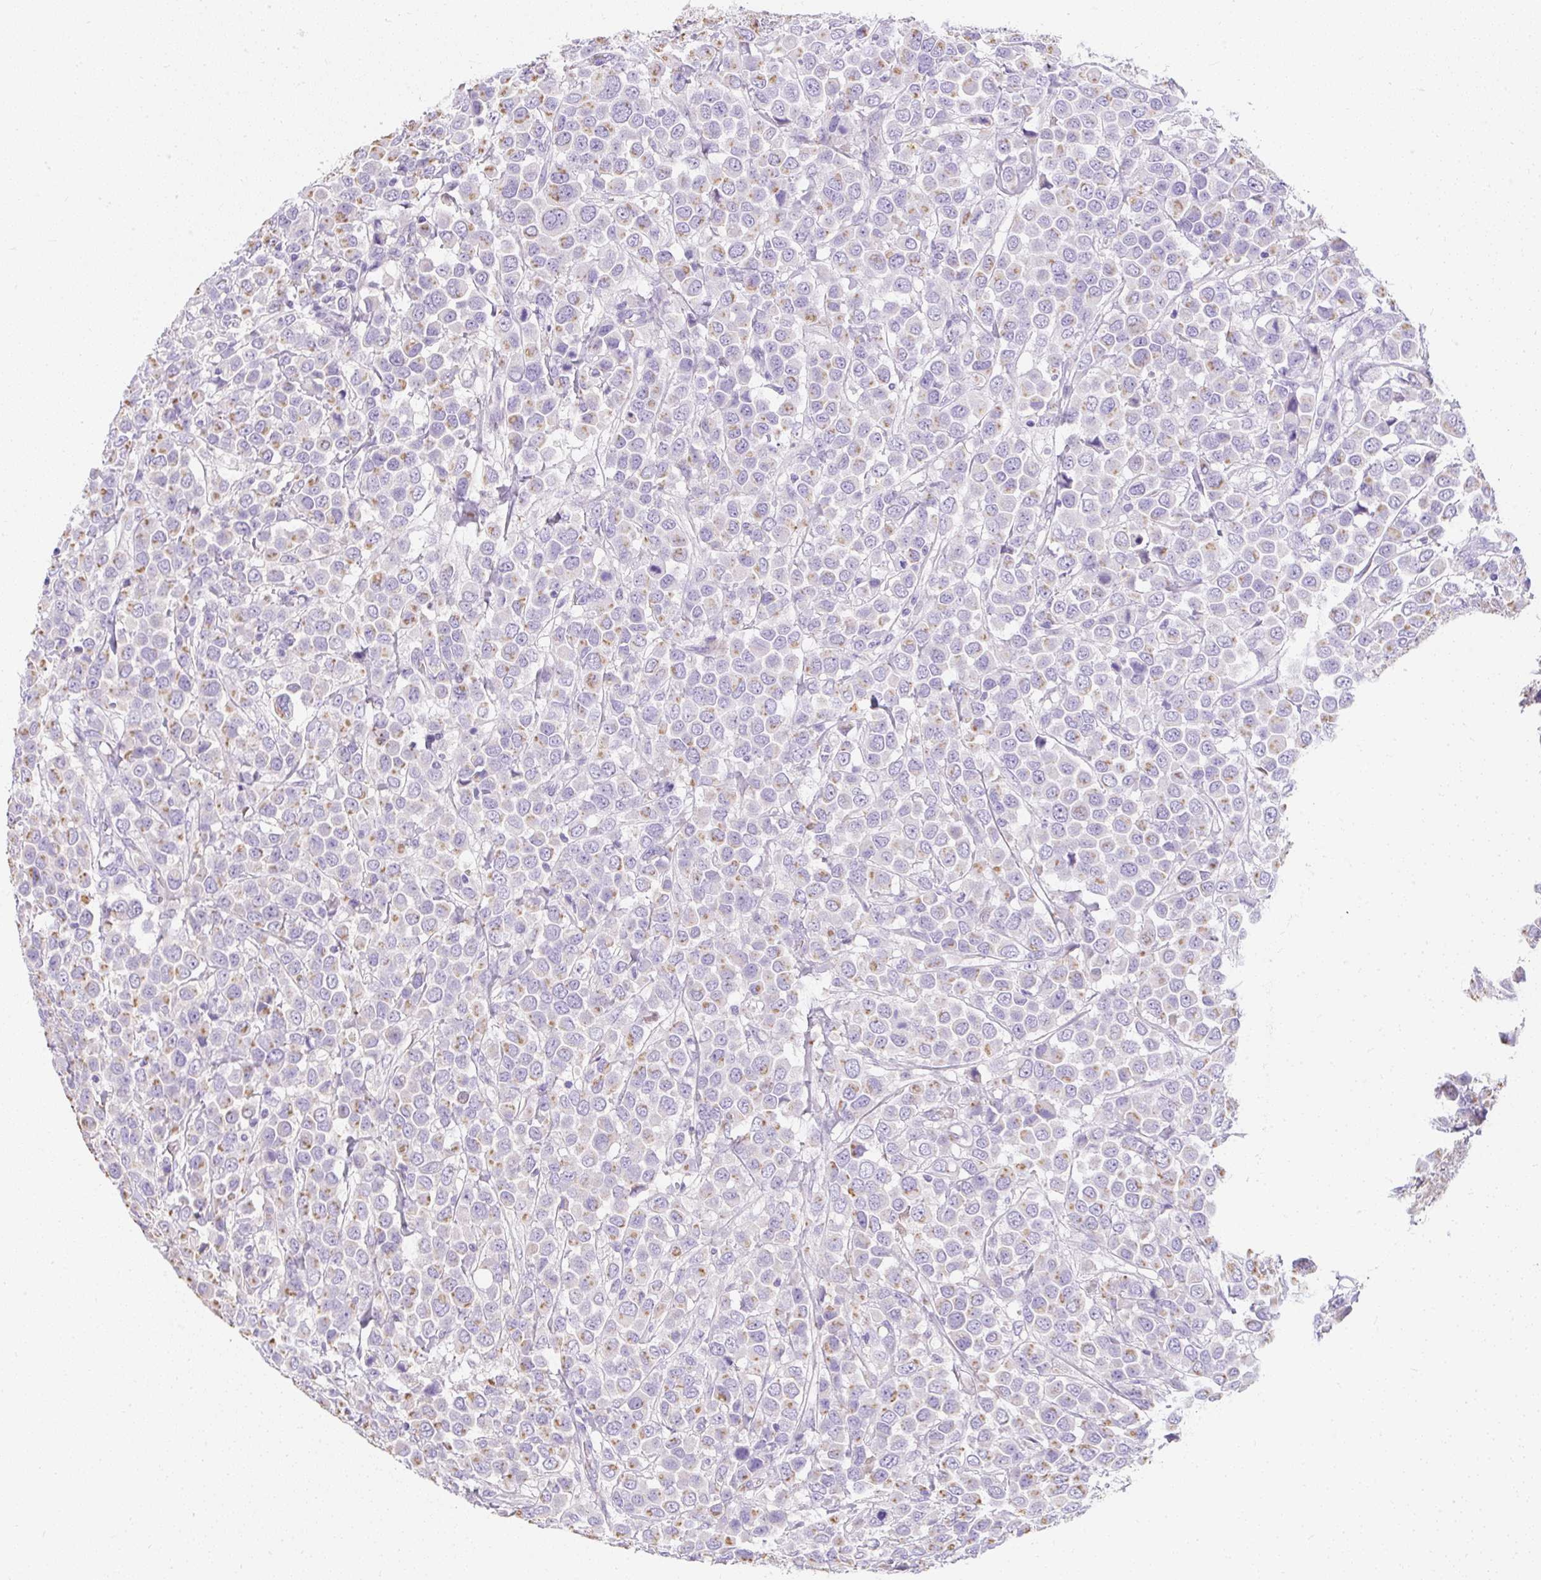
{"staining": {"intensity": "weak", "quantity": "25%-75%", "location": "cytoplasmic/membranous"}, "tissue": "breast cancer", "cell_type": "Tumor cells", "image_type": "cancer", "snomed": [{"axis": "morphology", "description": "Duct carcinoma"}, {"axis": "topography", "description": "Breast"}], "caption": "This micrograph exhibits immunohistochemistry (IHC) staining of human breast cancer (invasive ductal carcinoma), with low weak cytoplasmic/membranous staining in approximately 25%-75% of tumor cells.", "gene": "DTX4", "patient": {"sex": "female", "age": 61}}